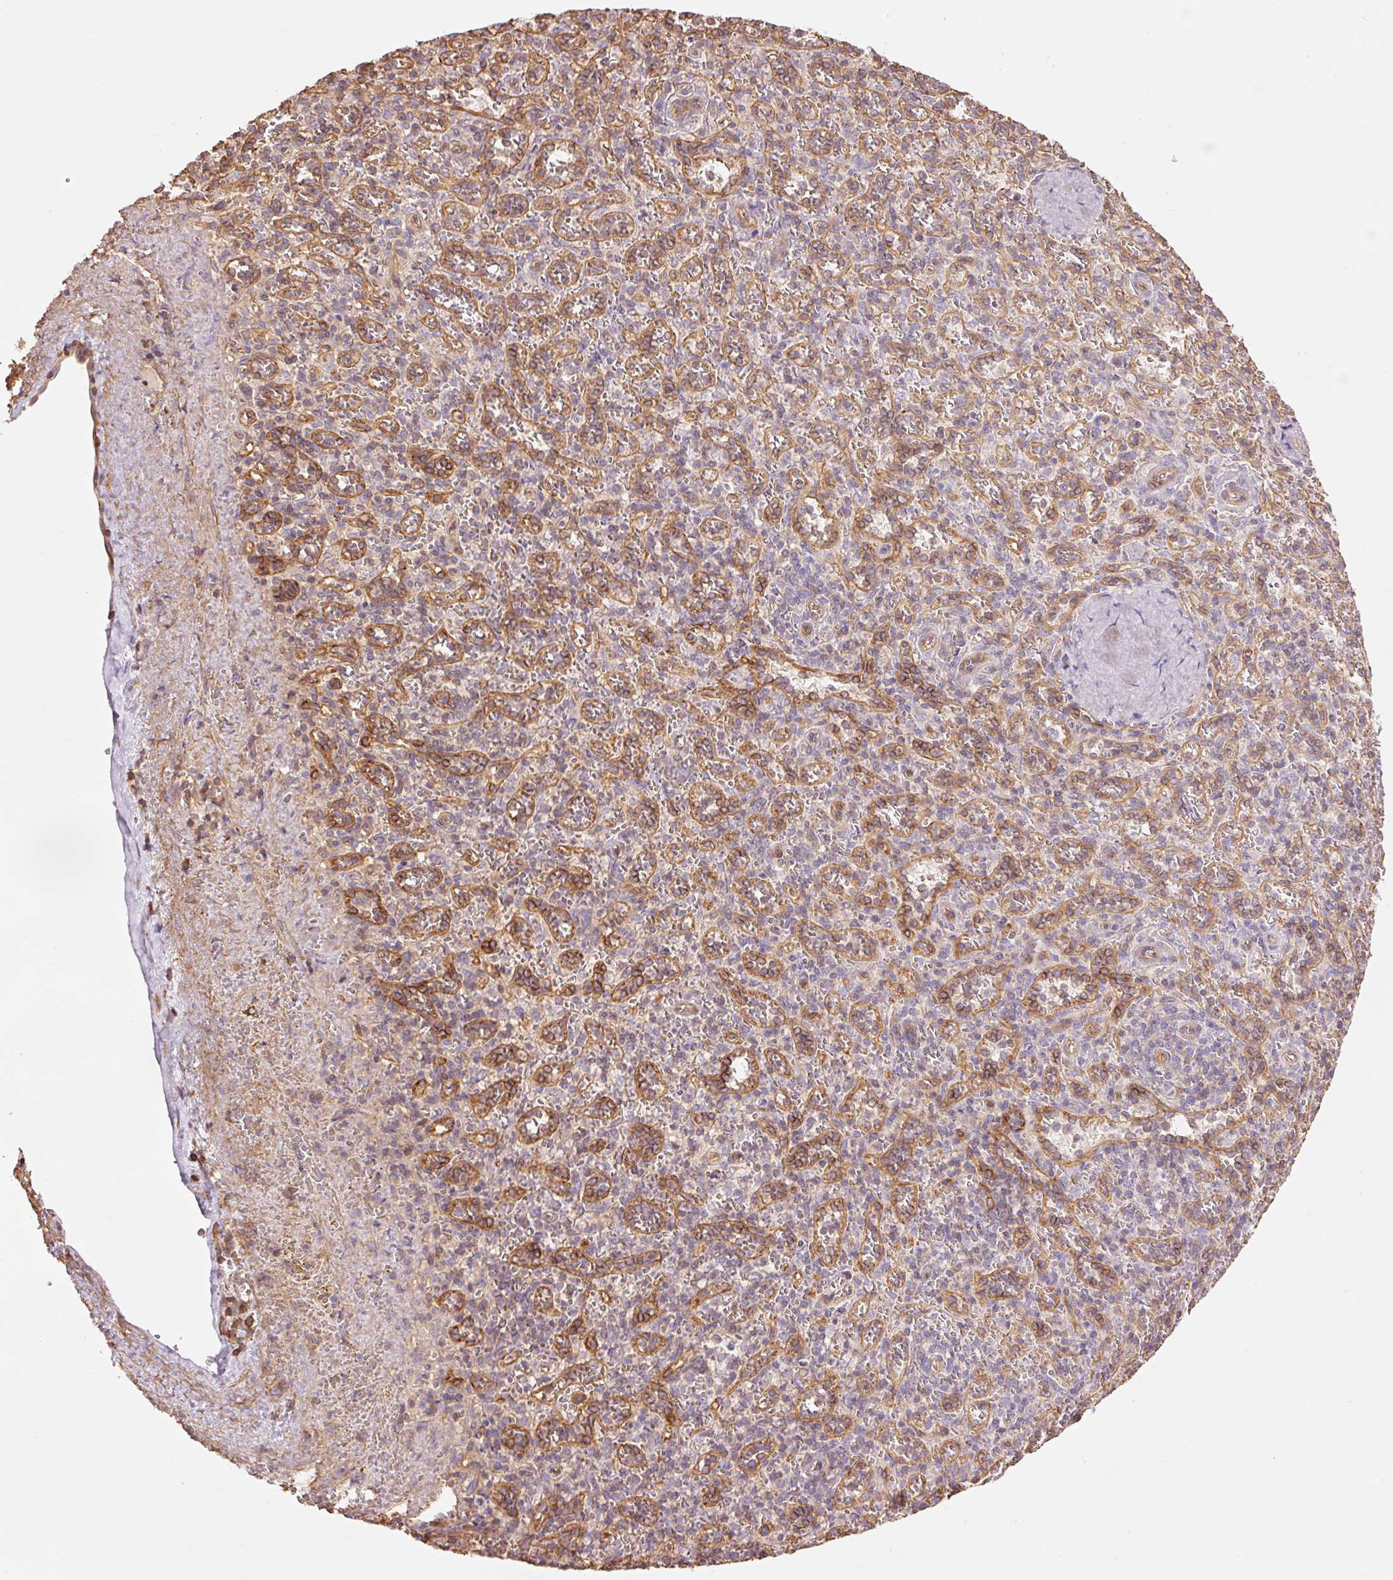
{"staining": {"intensity": "negative", "quantity": "none", "location": "none"}, "tissue": "spleen", "cell_type": "Cells in red pulp", "image_type": "normal", "snomed": [{"axis": "morphology", "description": "Normal tissue, NOS"}, {"axis": "topography", "description": "Spleen"}], "caption": "The image exhibits no significant positivity in cells in red pulp of spleen. (DAB immunohistochemistry visualized using brightfield microscopy, high magnification).", "gene": "PPP1R1B", "patient": {"sex": "female", "age": 70}}